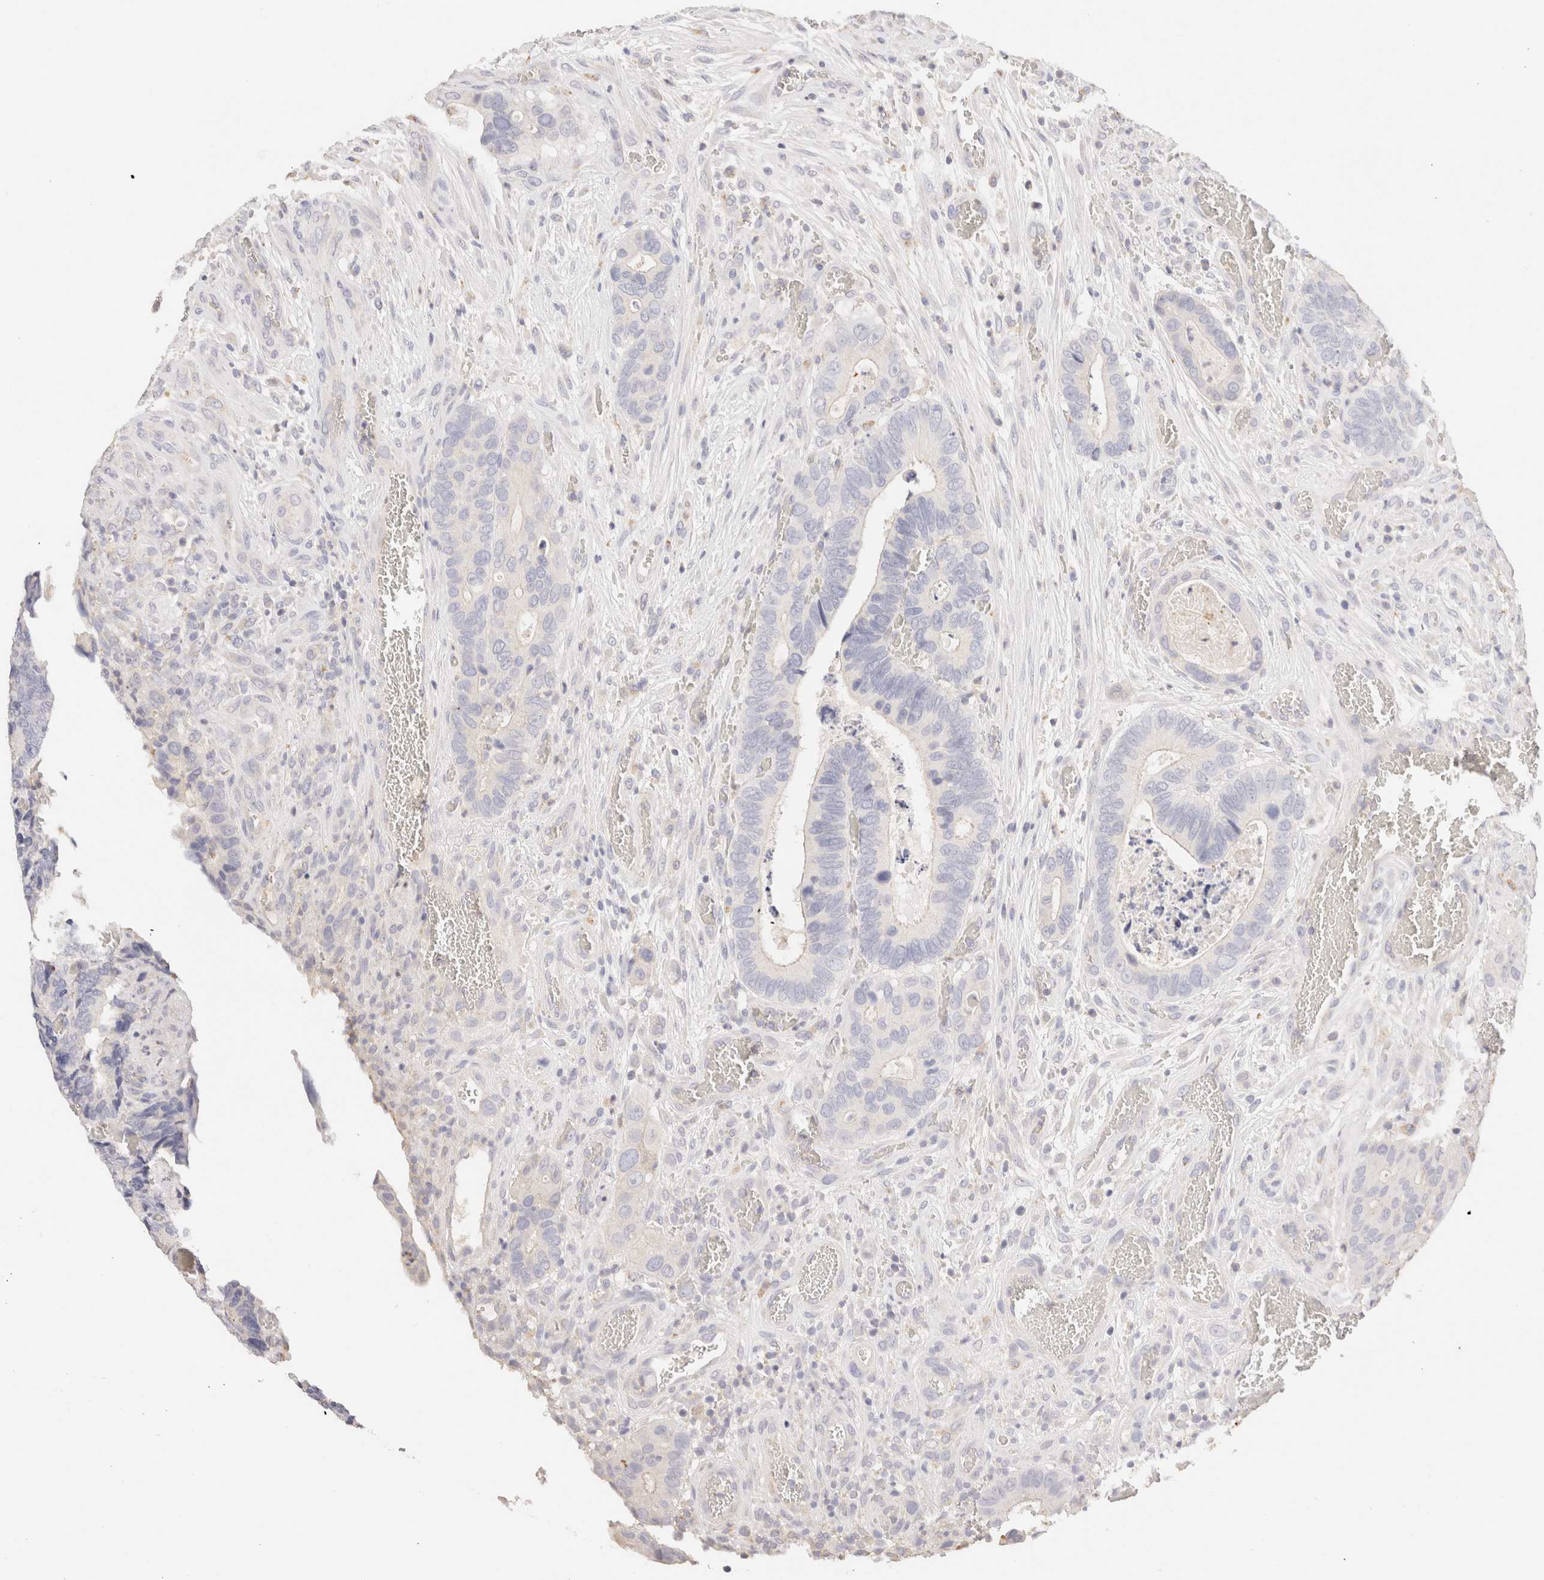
{"staining": {"intensity": "negative", "quantity": "none", "location": "none"}, "tissue": "colorectal cancer", "cell_type": "Tumor cells", "image_type": "cancer", "snomed": [{"axis": "morphology", "description": "Adenocarcinoma, NOS"}, {"axis": "topography", "description": "Colon"}], "caption": "Immunohistochemistry (IHC) image of neoplastic tissue: colorectal adenocarcinoma stained with DAB exhibits no significant protein staining in tumor cells.", "gene": "SCGB2A2", "patient": {"sex": "male", "age": 72}}